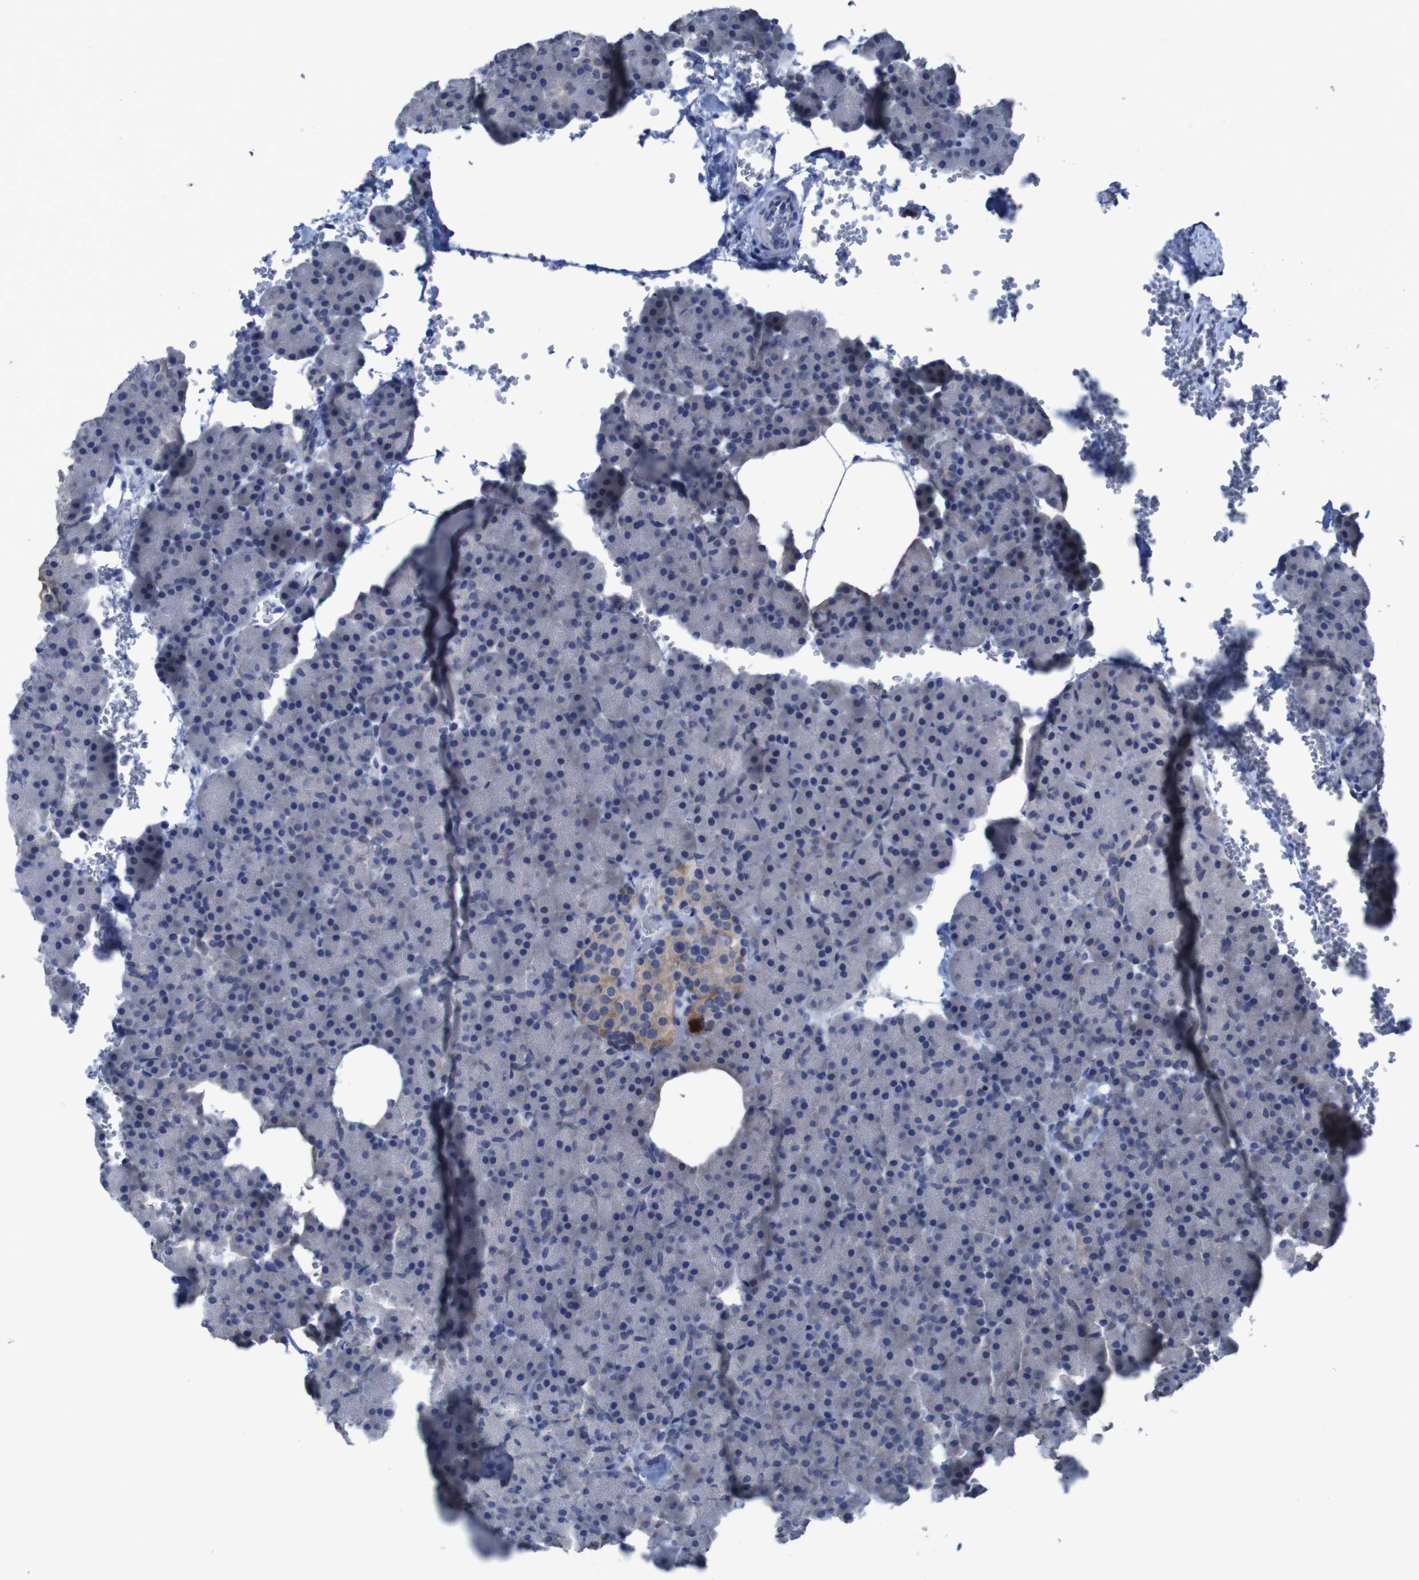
{"staining": {"intensity": "negative", "quantity": "none", "location": "none"}, "tissue": "pancreas", "cell_type": "Exocrine glandular cells", "image_type": "normal", "snomed": [{"axis": "morphology", "description": "Normal tissue, NOS"}, {"axis": "topography", "description": "Pancreas"}], "caption": "There is no significant expression in exocrine glandular cells of pancreas. (Brightfield microscopy of DAB IHC at high magnification).", "gene": "CLDN18", "patient": {"sex": "female", "age": 35}}